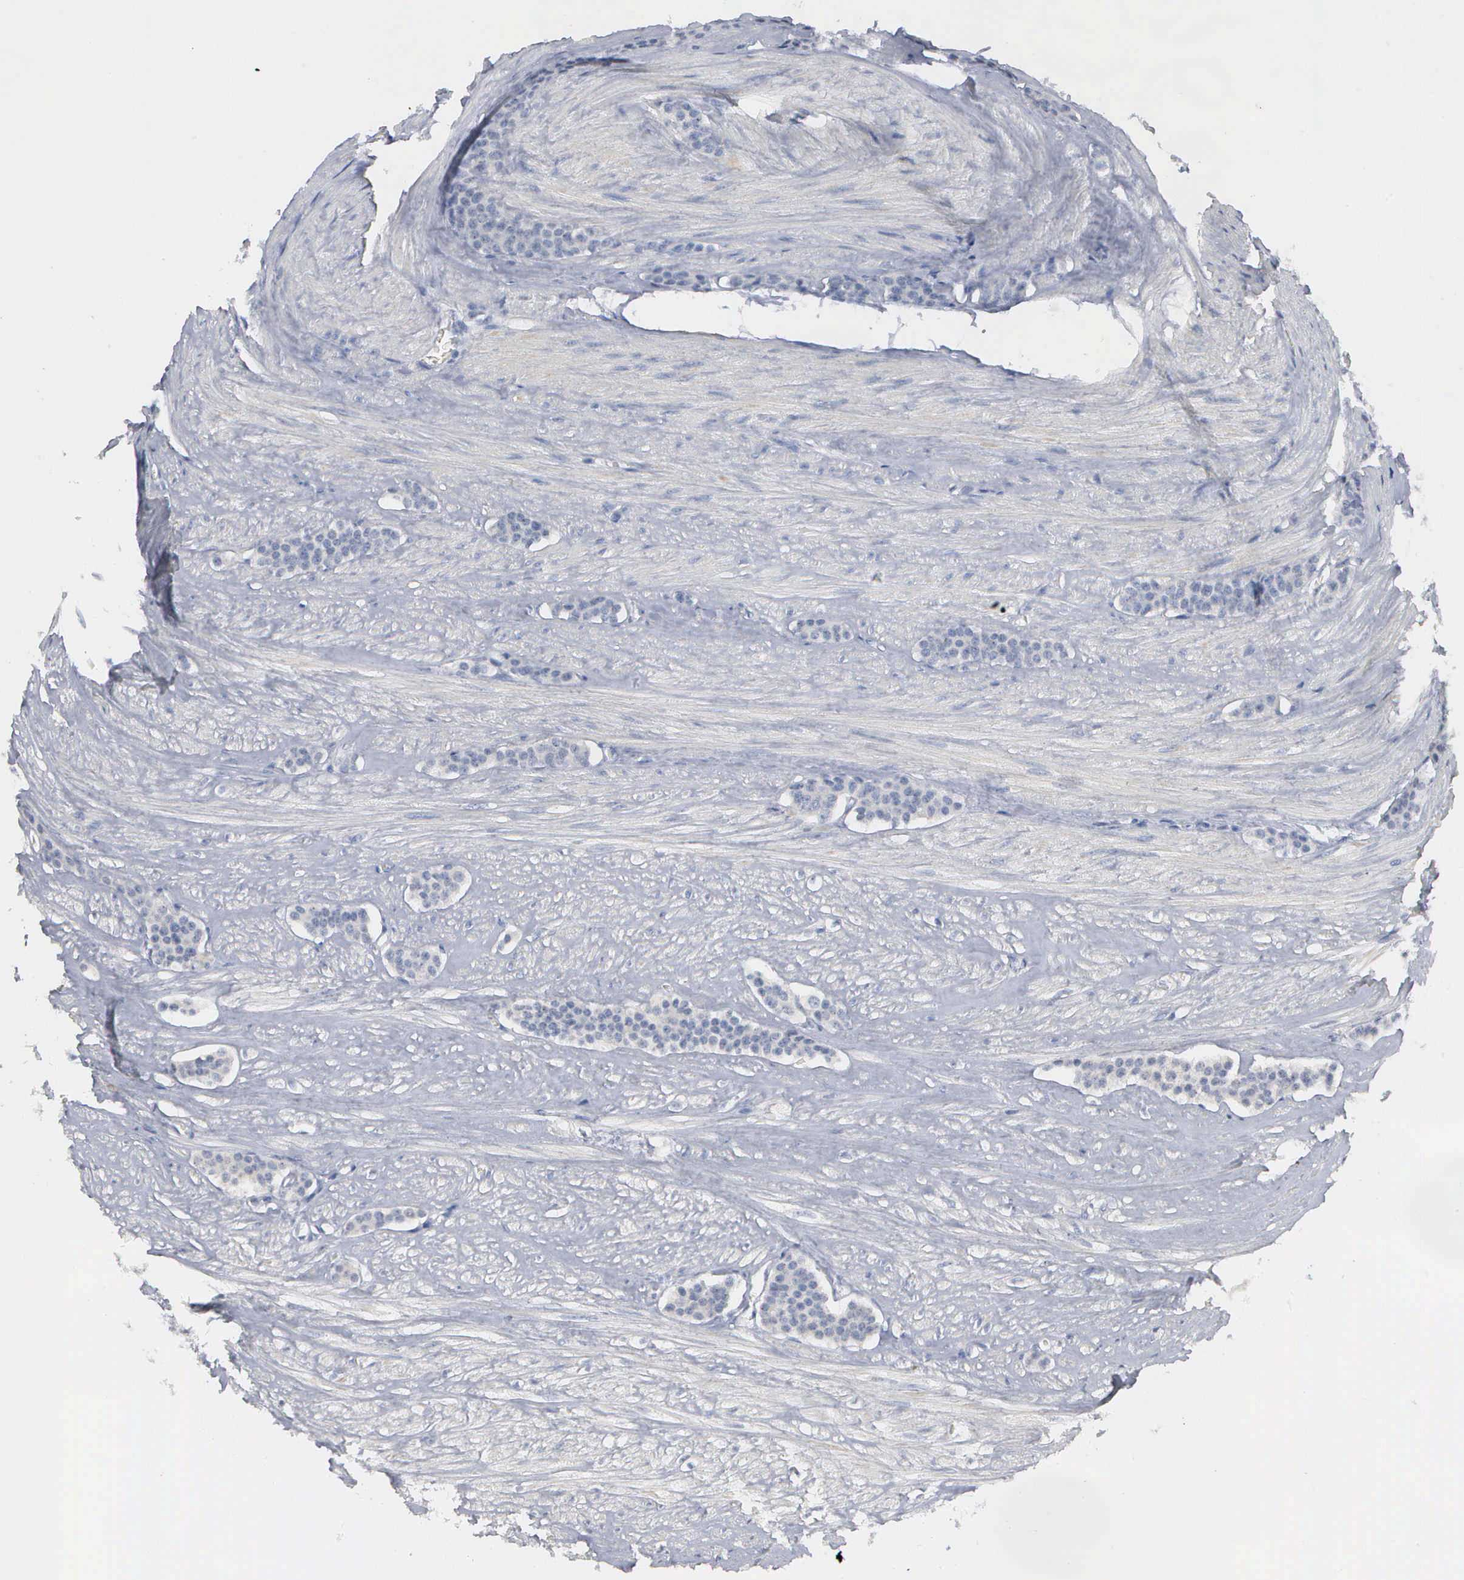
{"staining": {"intensity": "negative", "quantity": "none", "location": "none"}, "tissue": "carcinoid", "cell_type": "Tumor cells", "image_type": "cancer", "snomed": [{"axis": "morphology", "description": "Carcinoid, malignant, NOS"}, {"axis": "topography", "description": "Small intestine"}], "caption": "Immunohistochemical staining of human carcinoid (malignant) displays no significant positivity in tumor cells.", "gene": "ASPHD2", "patient": {"sex": "male", "age": 60}}